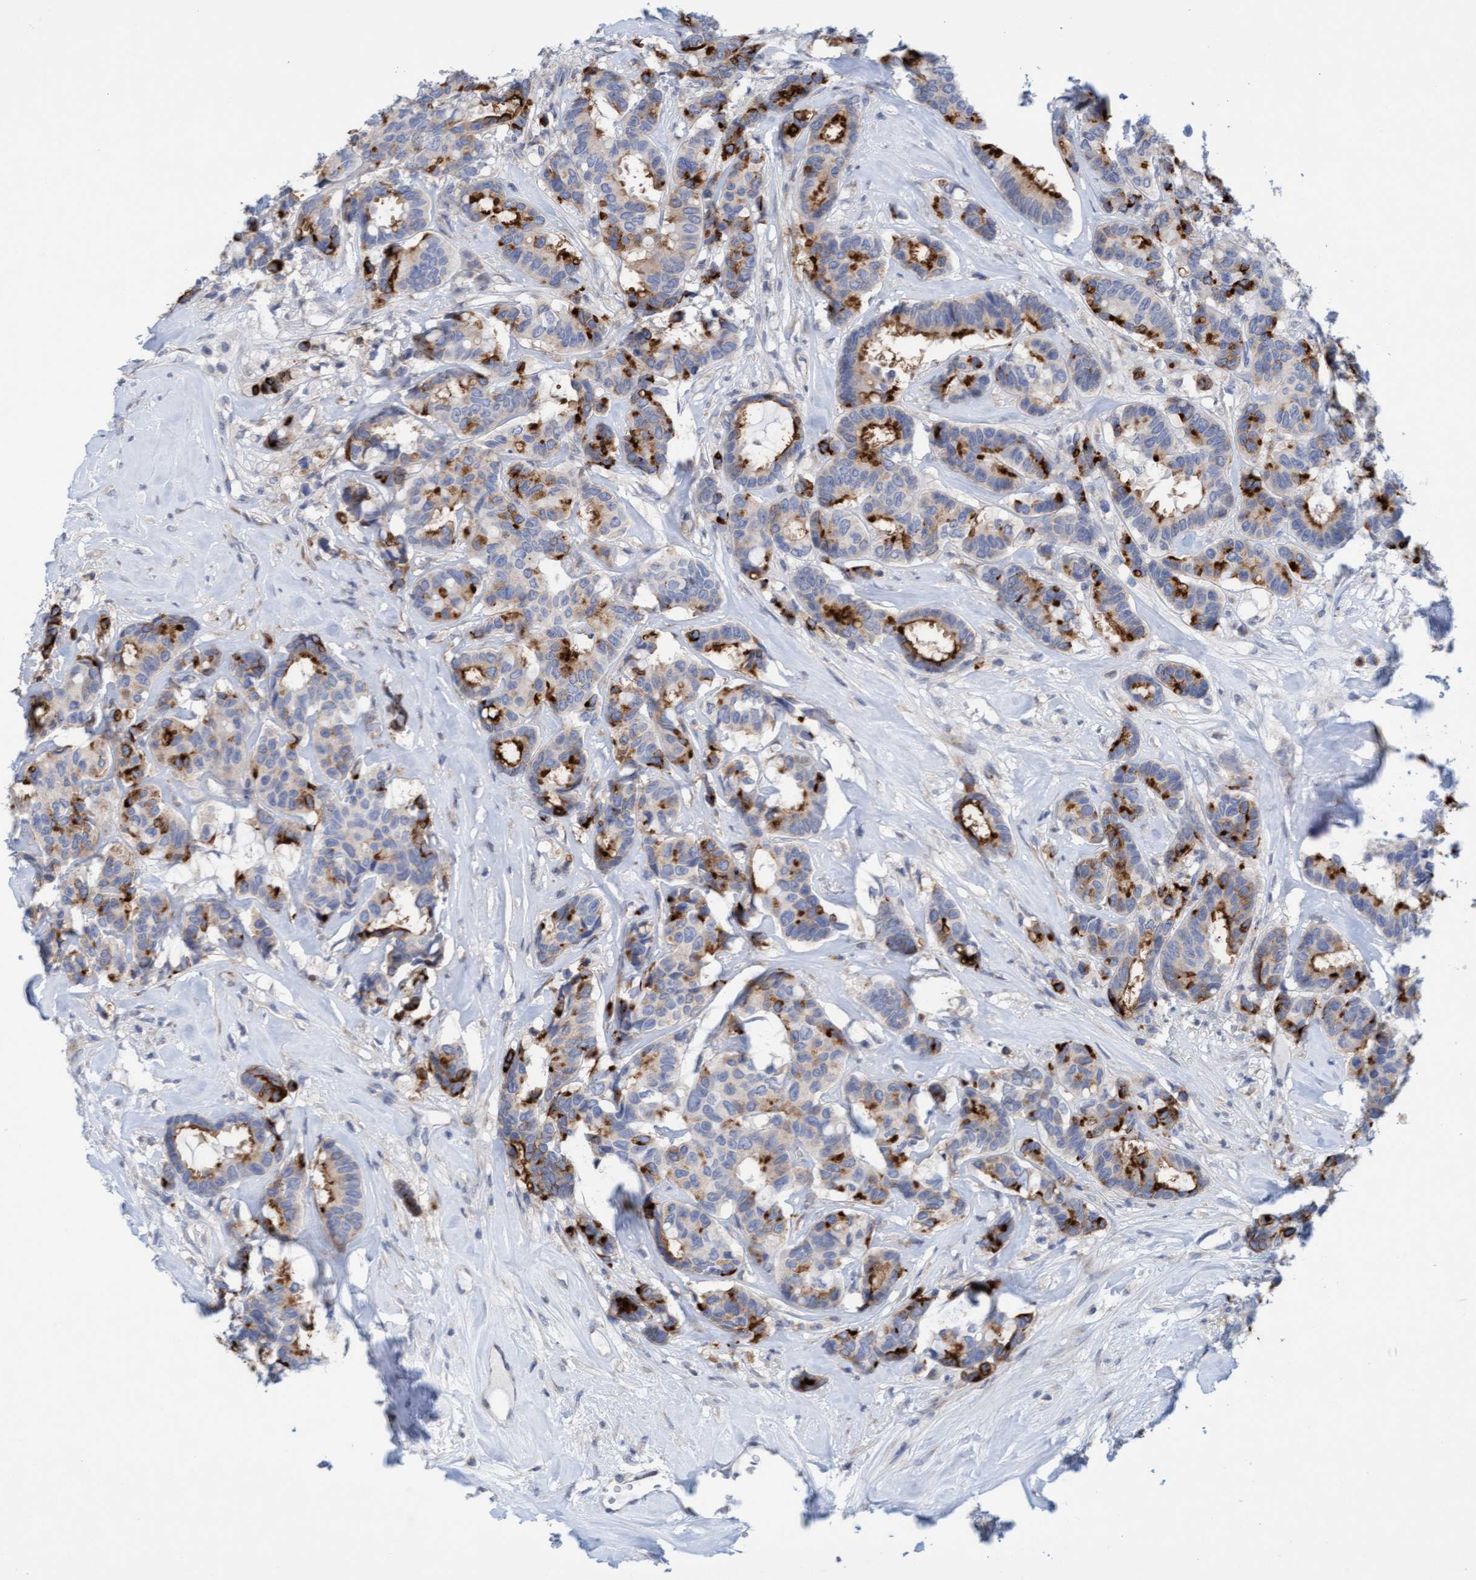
{"staining": {"intensity": "strong", "quantity": "25%-75%", "location": "cytoplasmic/membranous"}, "tissue": "breast cancer", "cell_type": "Tumor cells", "image_type": "cancer", "snomed": [{"axis": "morphology", "description": "Duct carcinoma"}, {"axis": "topography", "description": "Breast"}], "caption": "Human breast cancer (intraductal carcinoma) stained for a protein (brown) shows strong cytoplasmic/membranous positive staining in approximately 25%-75% of tumor cells.", "gene": "SLC28A3", "patient": {"sex": "female", "age": 87}}